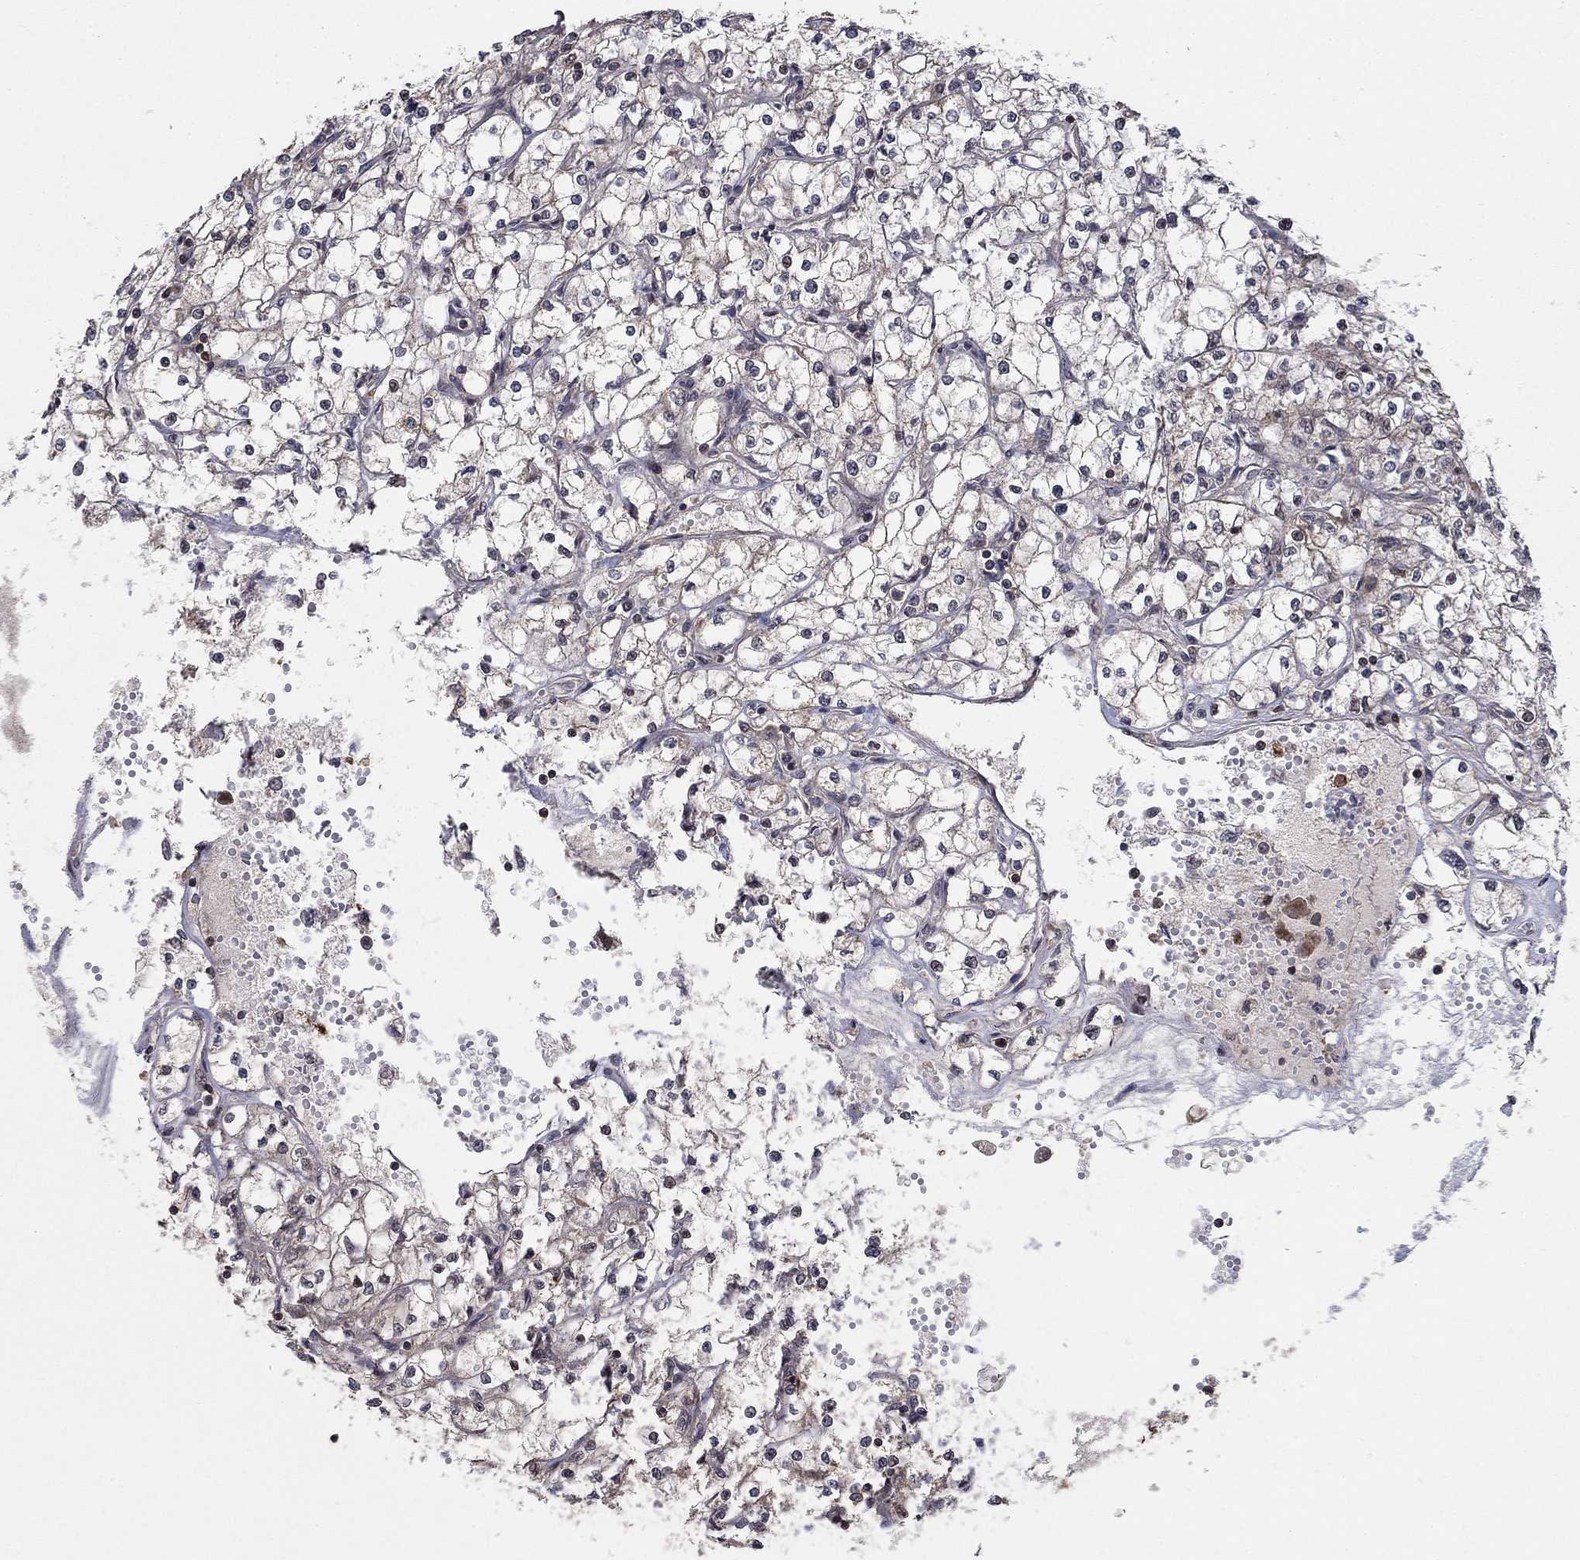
{"staining": {"intensity": "negative", "quantity": "none", "location": "none"}, "tissue": "renal cancer", "cell_type": "Tumor cells", "image_type": "cancer", "snomed": [{"axis": "morphology", "description": "Adenocarcinoma, NOS"}, {"axis": "topography", "description": "Kidney"}], "caption": "Immunohistochemistry of human adenocarcinoma (renal) displays no expression in tumor cells.", "gene": "CCDC66", "patient": {"sex": "male", "age": 67}}